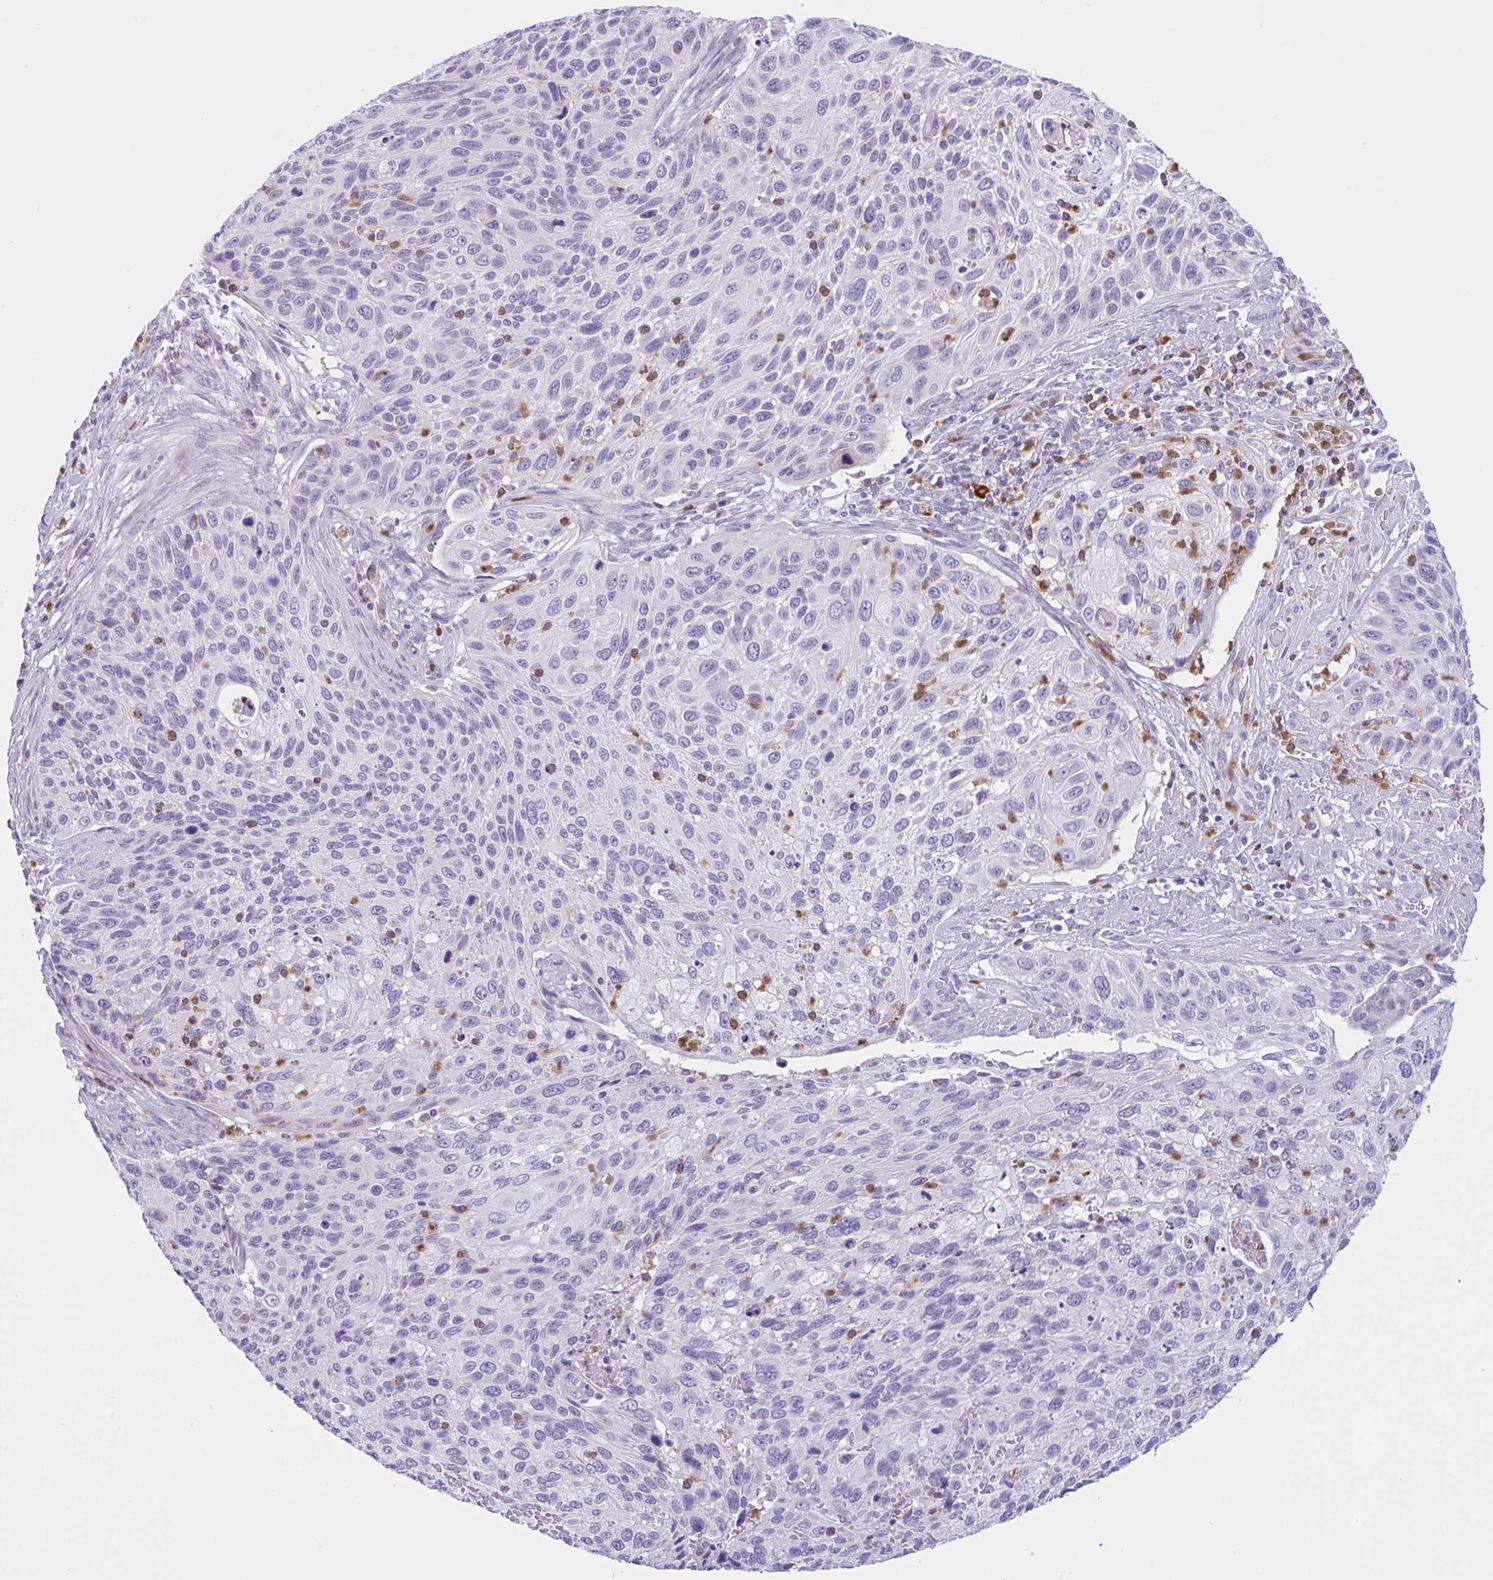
{"staining": {"intensity": "negative", "quantity": "none", "location": "none"}, "tissue": "cervical cancer", "cell_type": "Tumor cells", "image_type": "cancer", "snomed": [{"axis": "morphology", "description": "Squamous cell carcinoma, NOS"}, {"axis": "topography", "description": "Cervix"}], "caption": "Immunohistochemistry (IHC) of cervical squamous cell carcinoma displays no positivity in tumor cells.", "gene": "NCF1", "patient": {"sex": "female", "age": 70}}